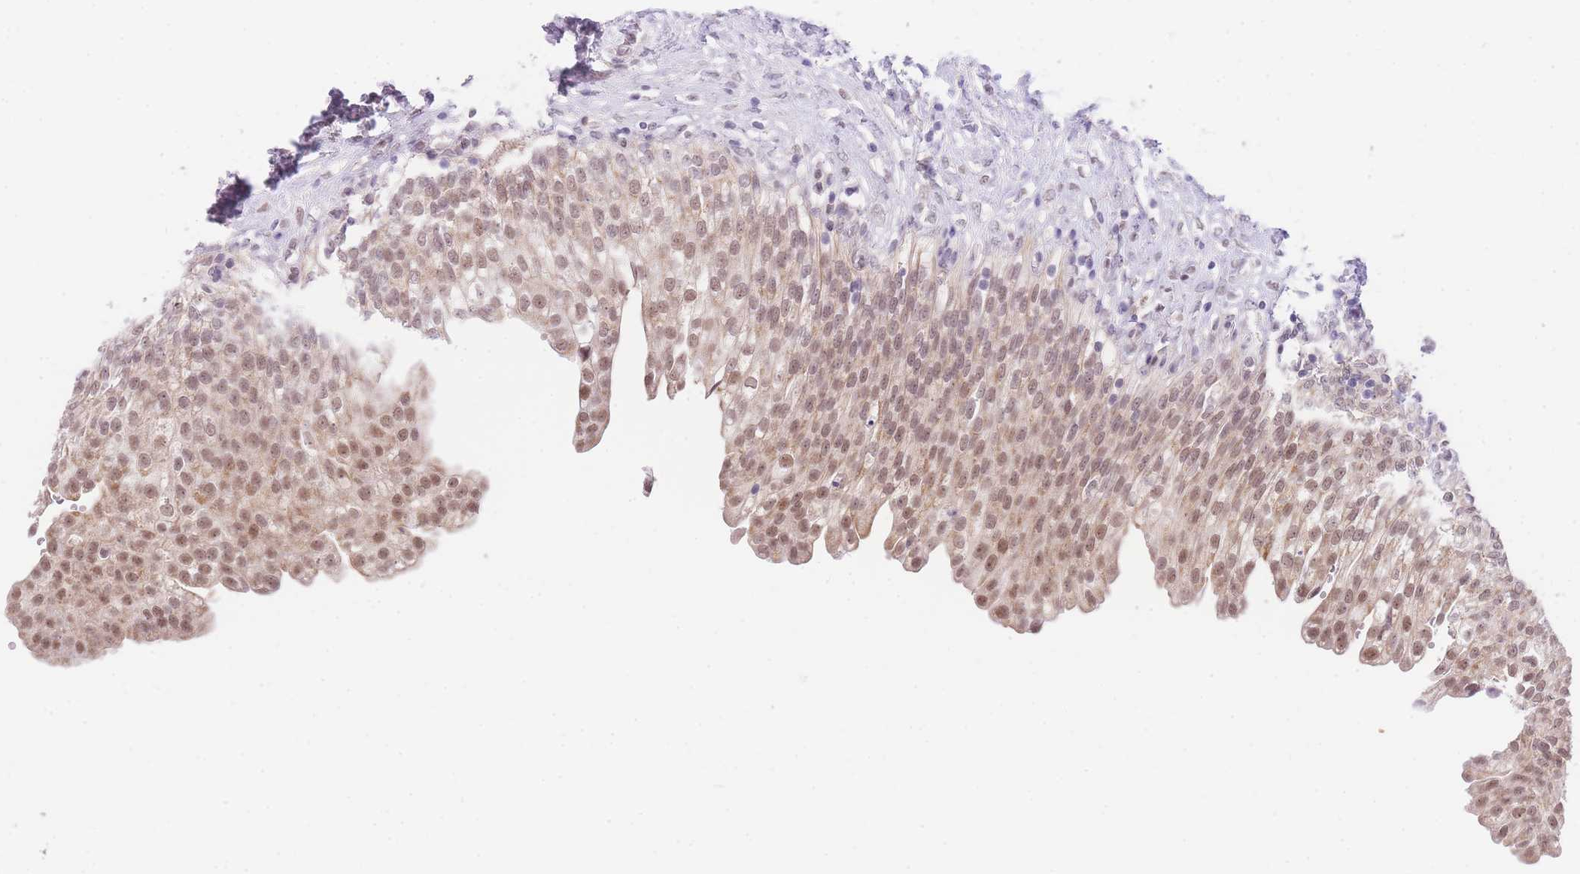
{"staining": {"intensity": "moderate", "quantity": ">75%", "location": "nuclear"}, "tissue": "urinary bladder", "cell_type": "Urothelial cells", "image_type": "normal", "snomed": [{"axis": "morphology", "description": "Urothelial carcinoma, High grade"}, {"axis": "topography", "description": "Urinary bladder"}], "caption": "DAB immunohistochemical staining of unremarkable urinary bladder demonstrates moderate nuclear protein expression in about >75% of urothelial cells.", "gene": "UBXN7", "patient": {"sex": "male", "age": 46}}